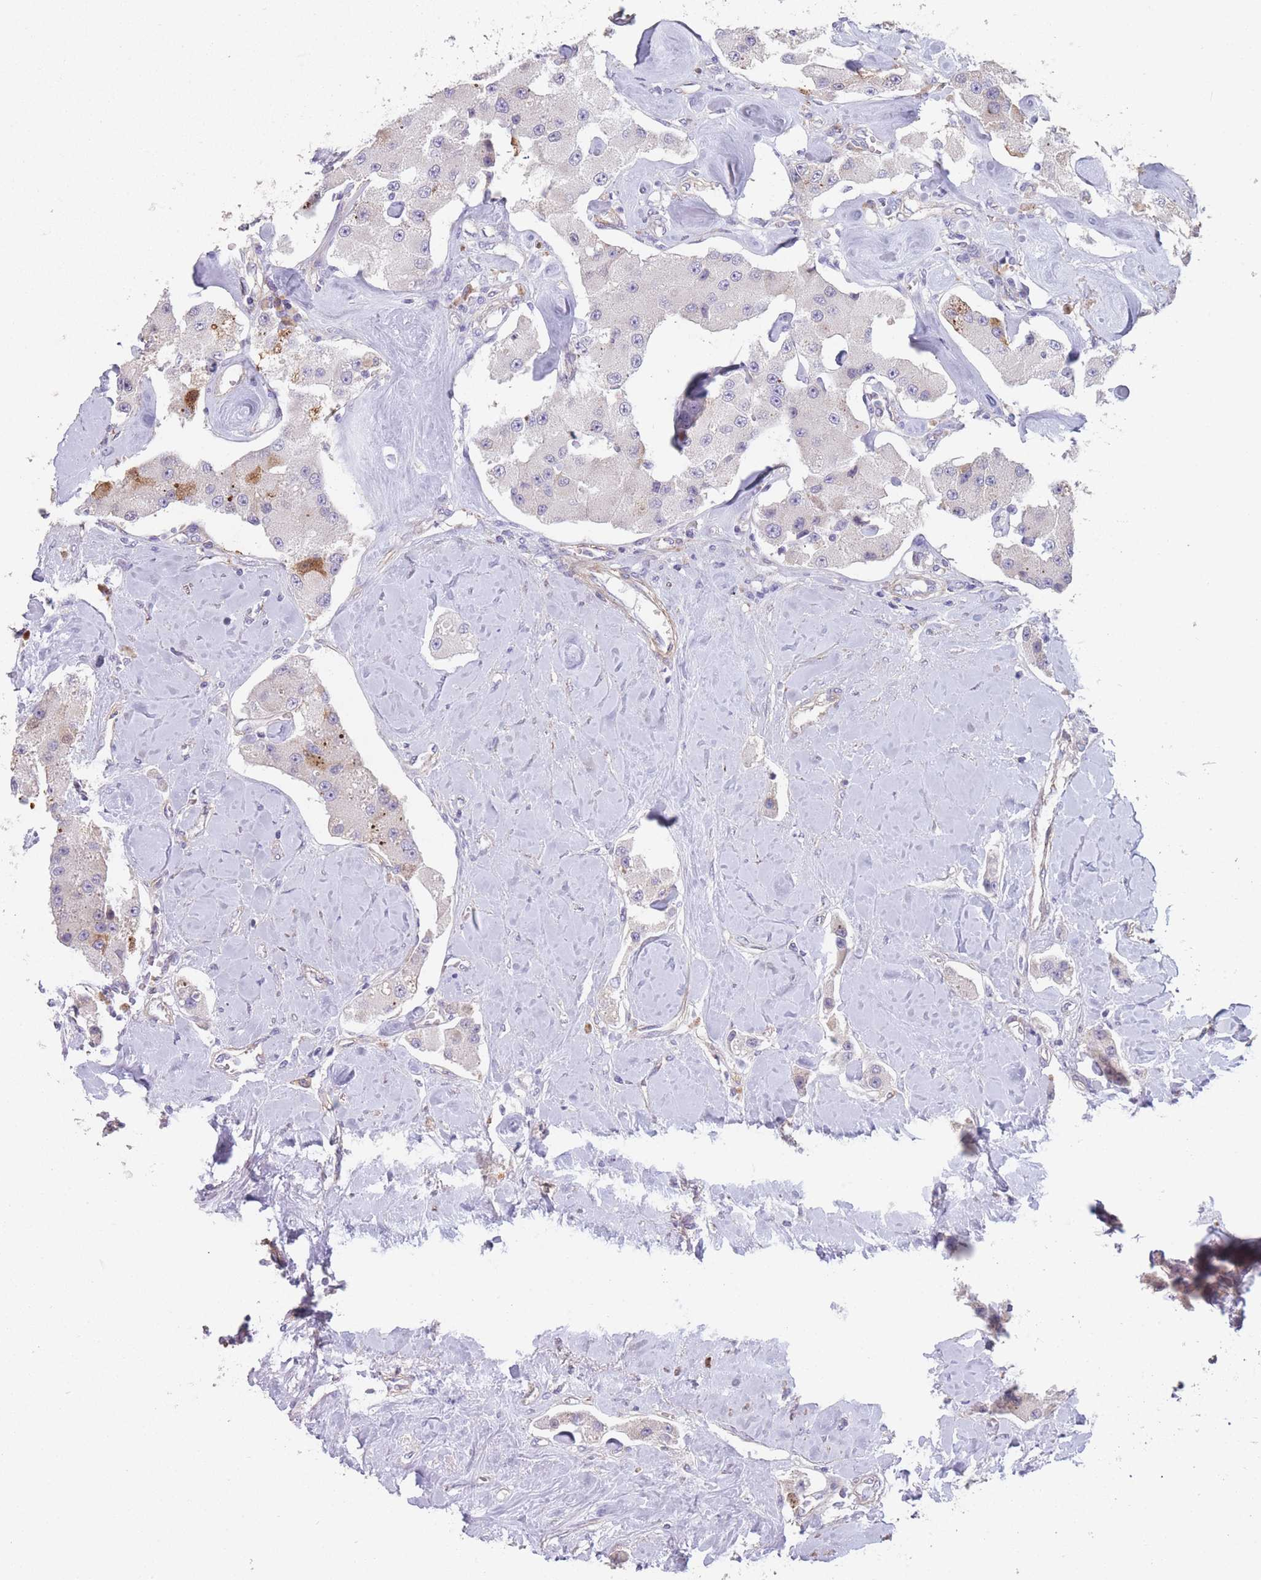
{"staining": {"intensity": "moderate", "quantity": "<25%", "location": "cytoplasmic/membranous"}, "tissue": "carcinoid", "cell_type": "Tumor cells", "image_type": "cancer", "snomed": [{"axis": "morphology", "description": "Carcinoid, malignant, NOS"}, {"axis": "topography", "description": "Pancreas"}], "caption": "IHC of human carcinoid (malignant) reveals low levels of moderate cytoplasmic/membranous staining in approximately <25% of tumor cells.", "gene": "SMPD4", "patient": {"sex": "male", "age": 41}}